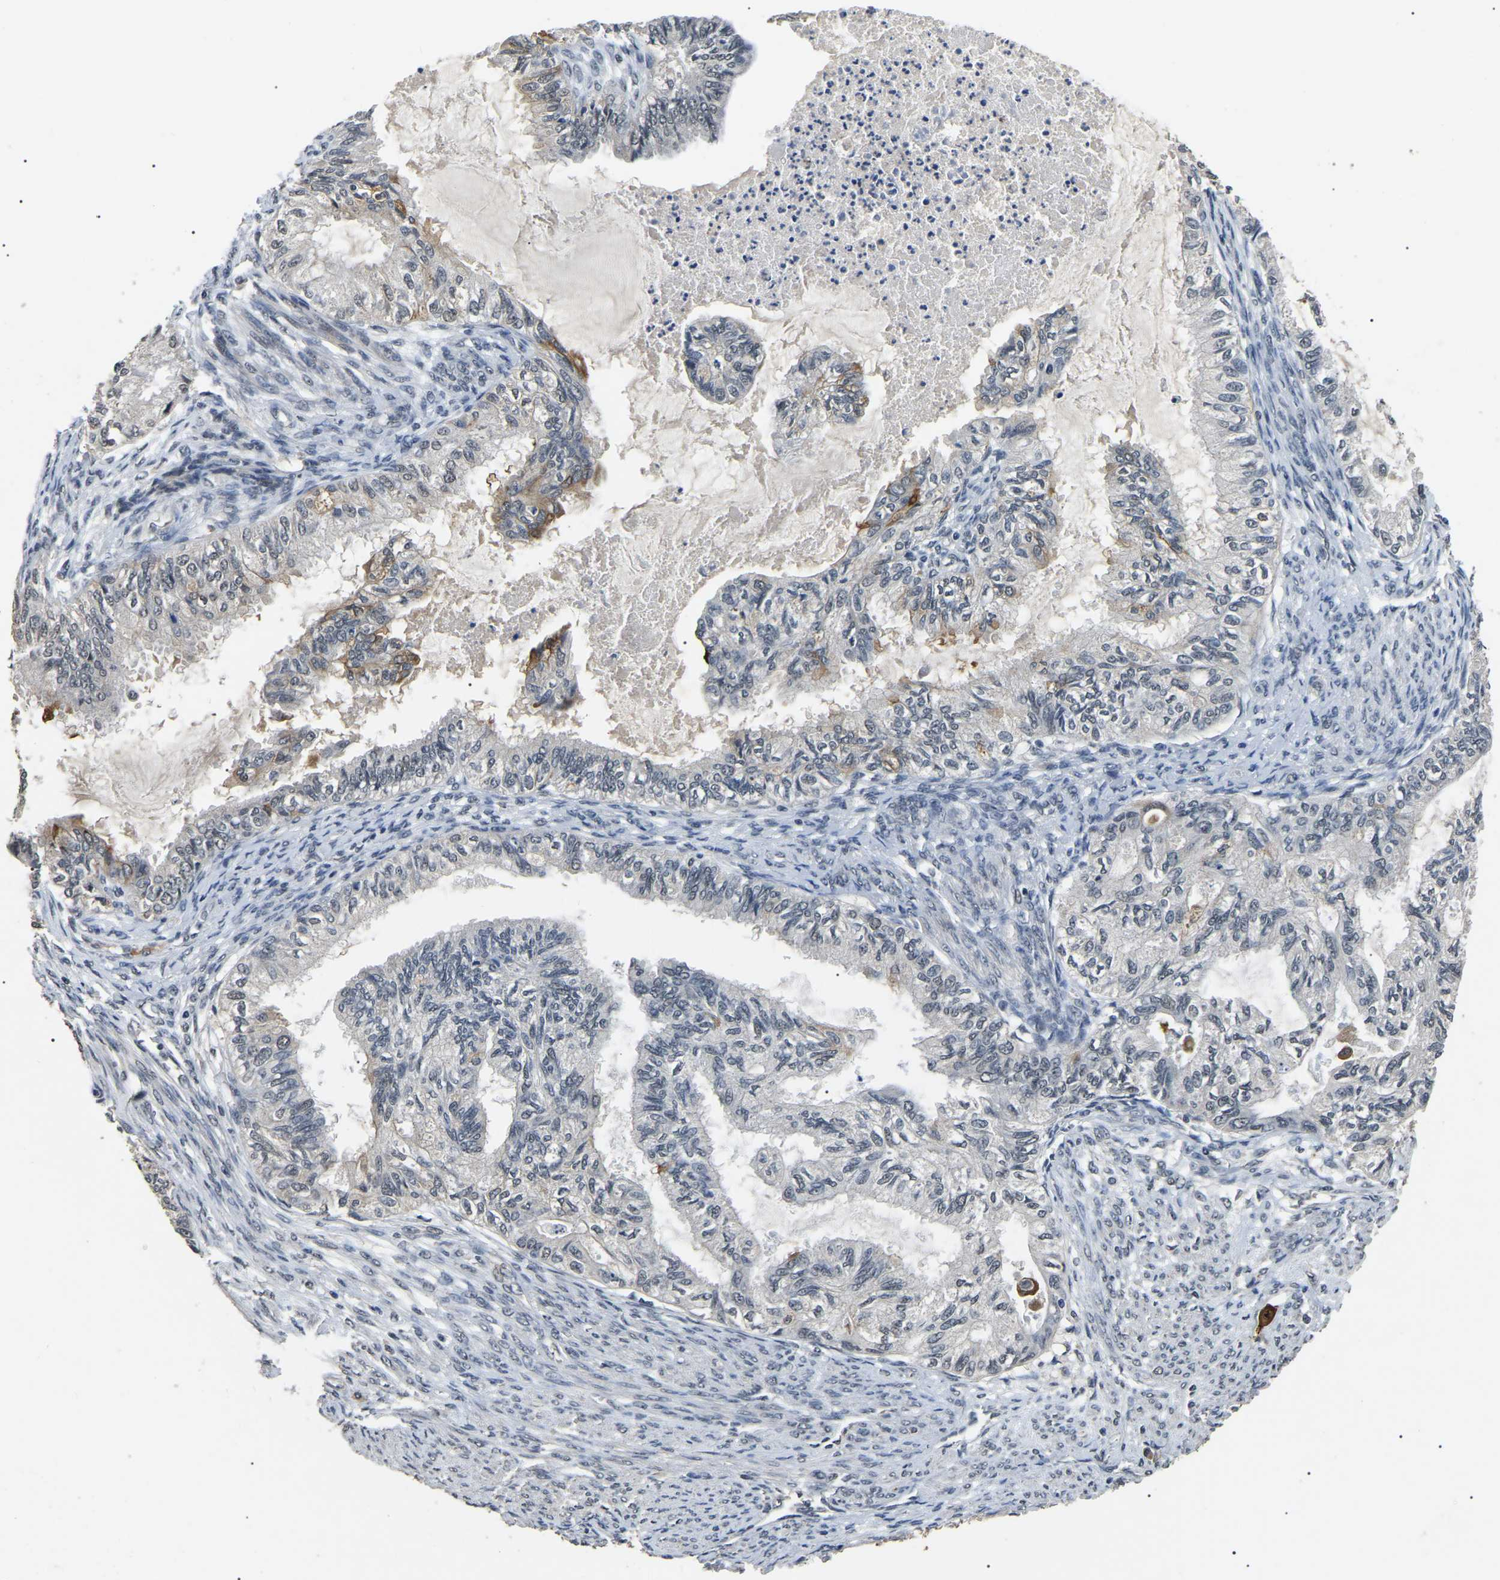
{"staining": {"intensity": "moderate", "quantity": "<25%", "location": "cytoplasmic/membranous"}, "tissue": "cervical cancer", "cell_type": "Tumor cells", "image_type": "cancer", "snomed": [{"axis": "morphology", "description": "Normal tissue, NOS"}, {"axis": "morphology", "description": "Adenocarcinoma, NOS"}, {"axis": "topography", "description": "Cervix"}, {"axis": "topography", "description": "Endometrium"}], "caption": "Immunohistochemical staining of adenocarcinoma (cervical) demonstrates low levels of moderate cytoplasmic/membranous protein staining in approximately <25% of tumor cells. (DAB (3,3'-diaminobenzidine) IHC, brown staining for protein, blue staining for nuclei).", "gene": "PPM1E", "patient": {"sex": "female", "age": 86}}